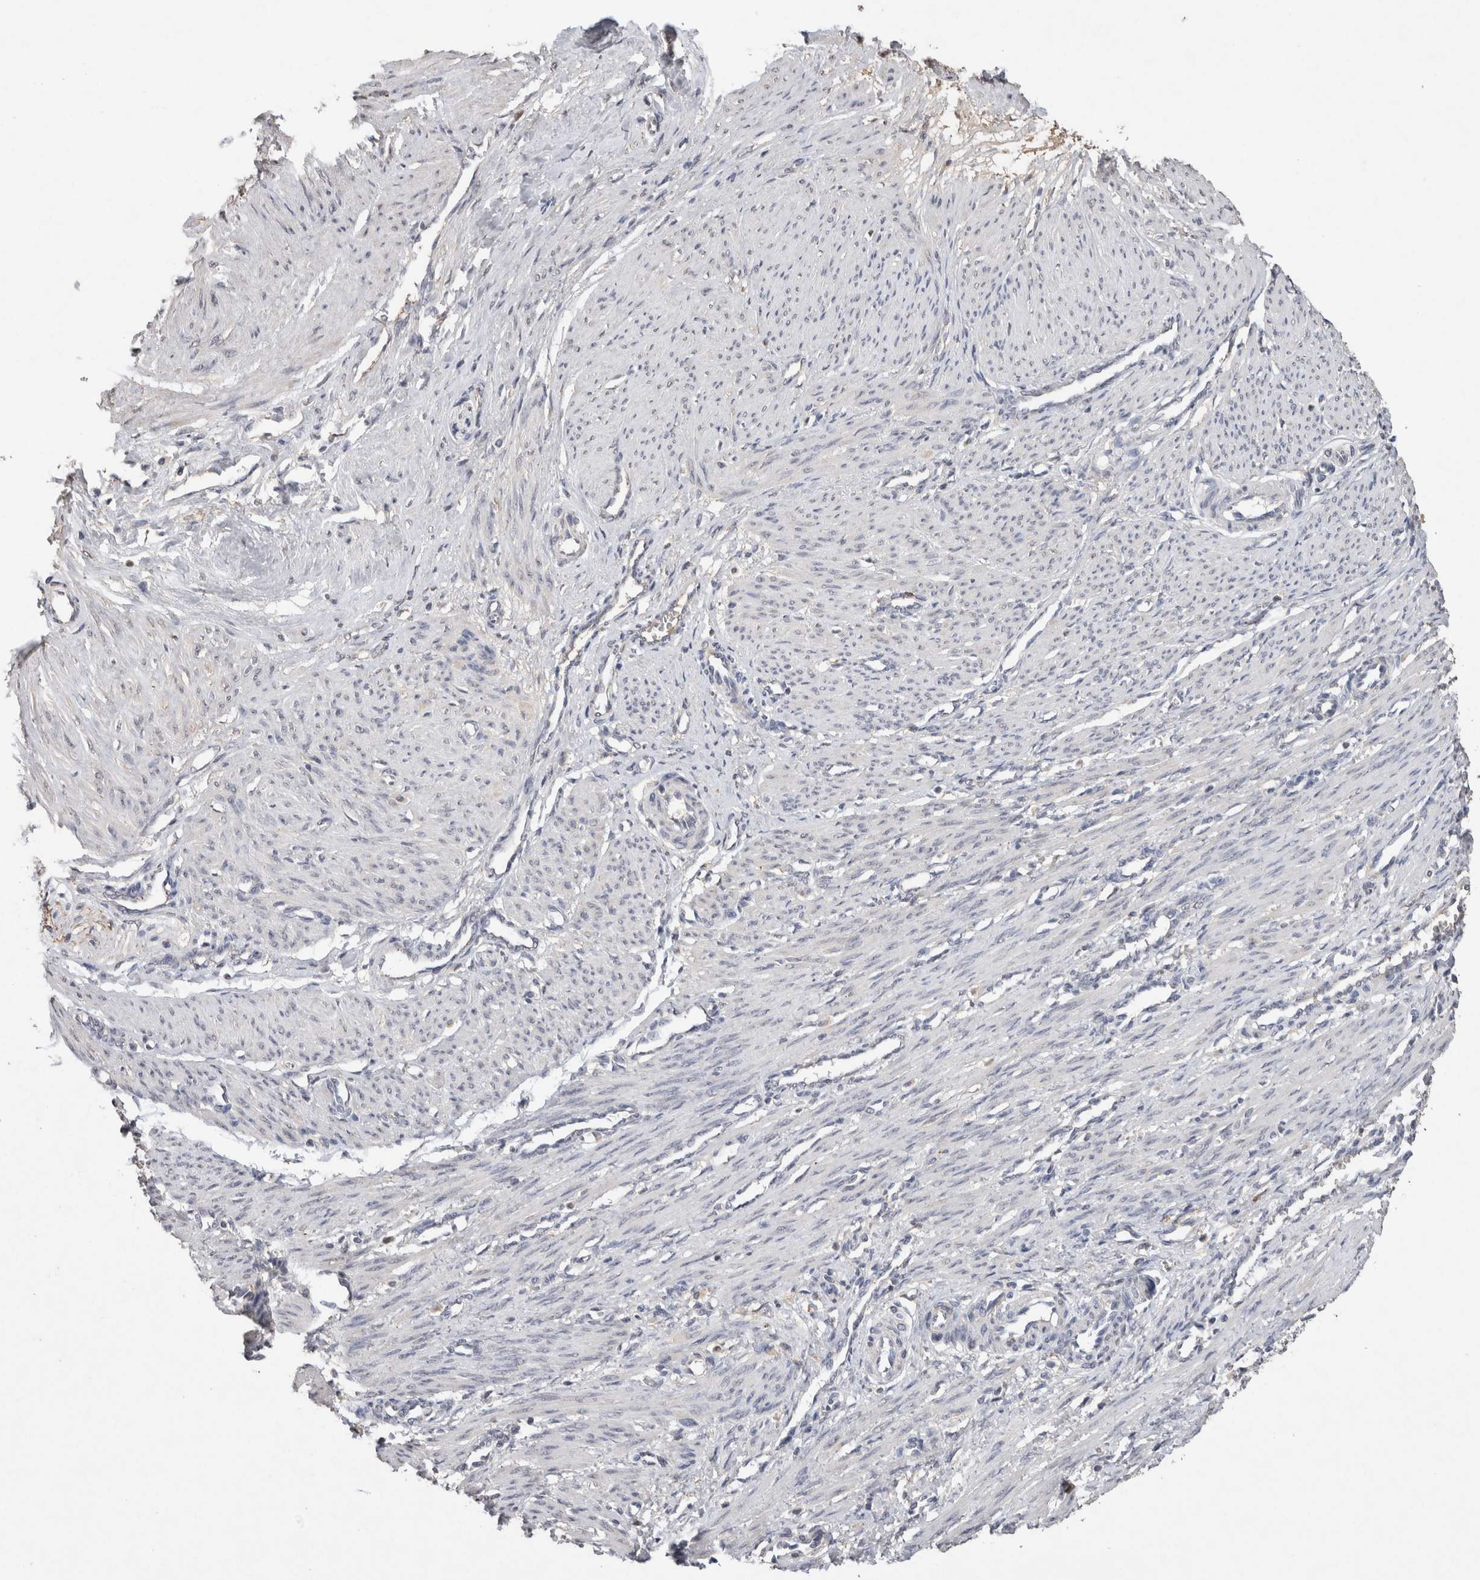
{"staining": {"intensity": "negative", "quantity": "none", "location": "none"}, "tissue": "smooth muscle", "cell_type": "Smooth muscle cells", "image_type": "normal", "snomed": [{"axis": "morphology", "description": "Normal tissue, NOS"}, {"axis": "topography", "description": "Endometrium"}], "caption": "Immunohistochemical staining of benign human smooth muscle displays no significant positivity in smooth muscle cells.", "gene": "FABP7", "patient": {"sex": "female", "age": 33}}